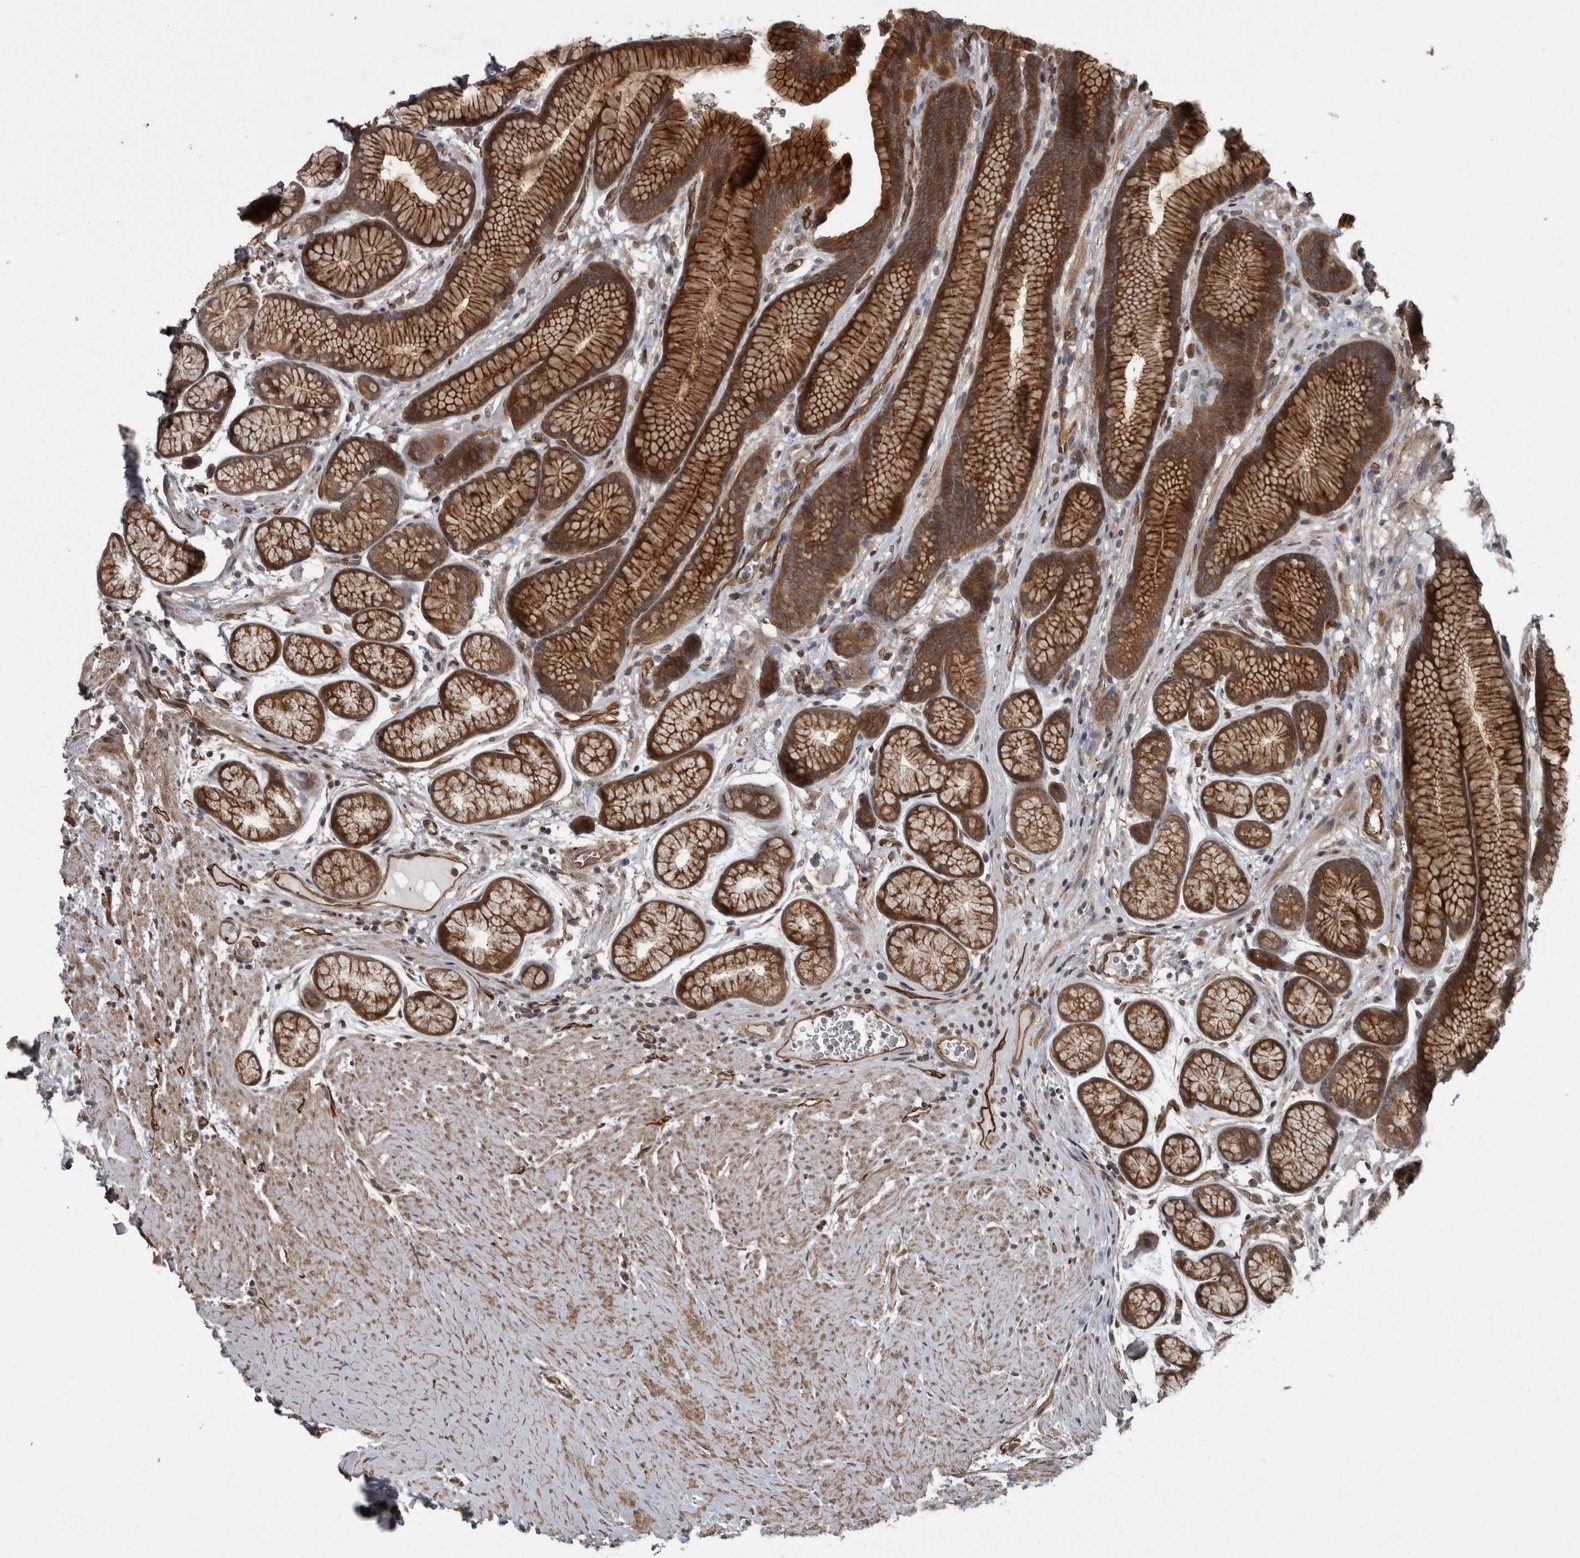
{"staining": {"intensity": "strong", "quantity": ">75%", "location": "cytoplasmic/membranous"}, "tissue": "stomach", "cell_type": "Glandular cells", "image_type": "normal", "snomed": [{"axis": "morphology", "description": "Normal tissue, NOS"}, {"axis": "topography", "description": "Stomach"}], "caption": "Glandular cells exhibit strong cytoplasmic/membranous staining in about >75% of cells in unremarkable stomach. The protein is shown in brown color, while the nuclei are stained blue.", "gene": "VEGFD", "patient": {"sex": "male", "age": 42}}